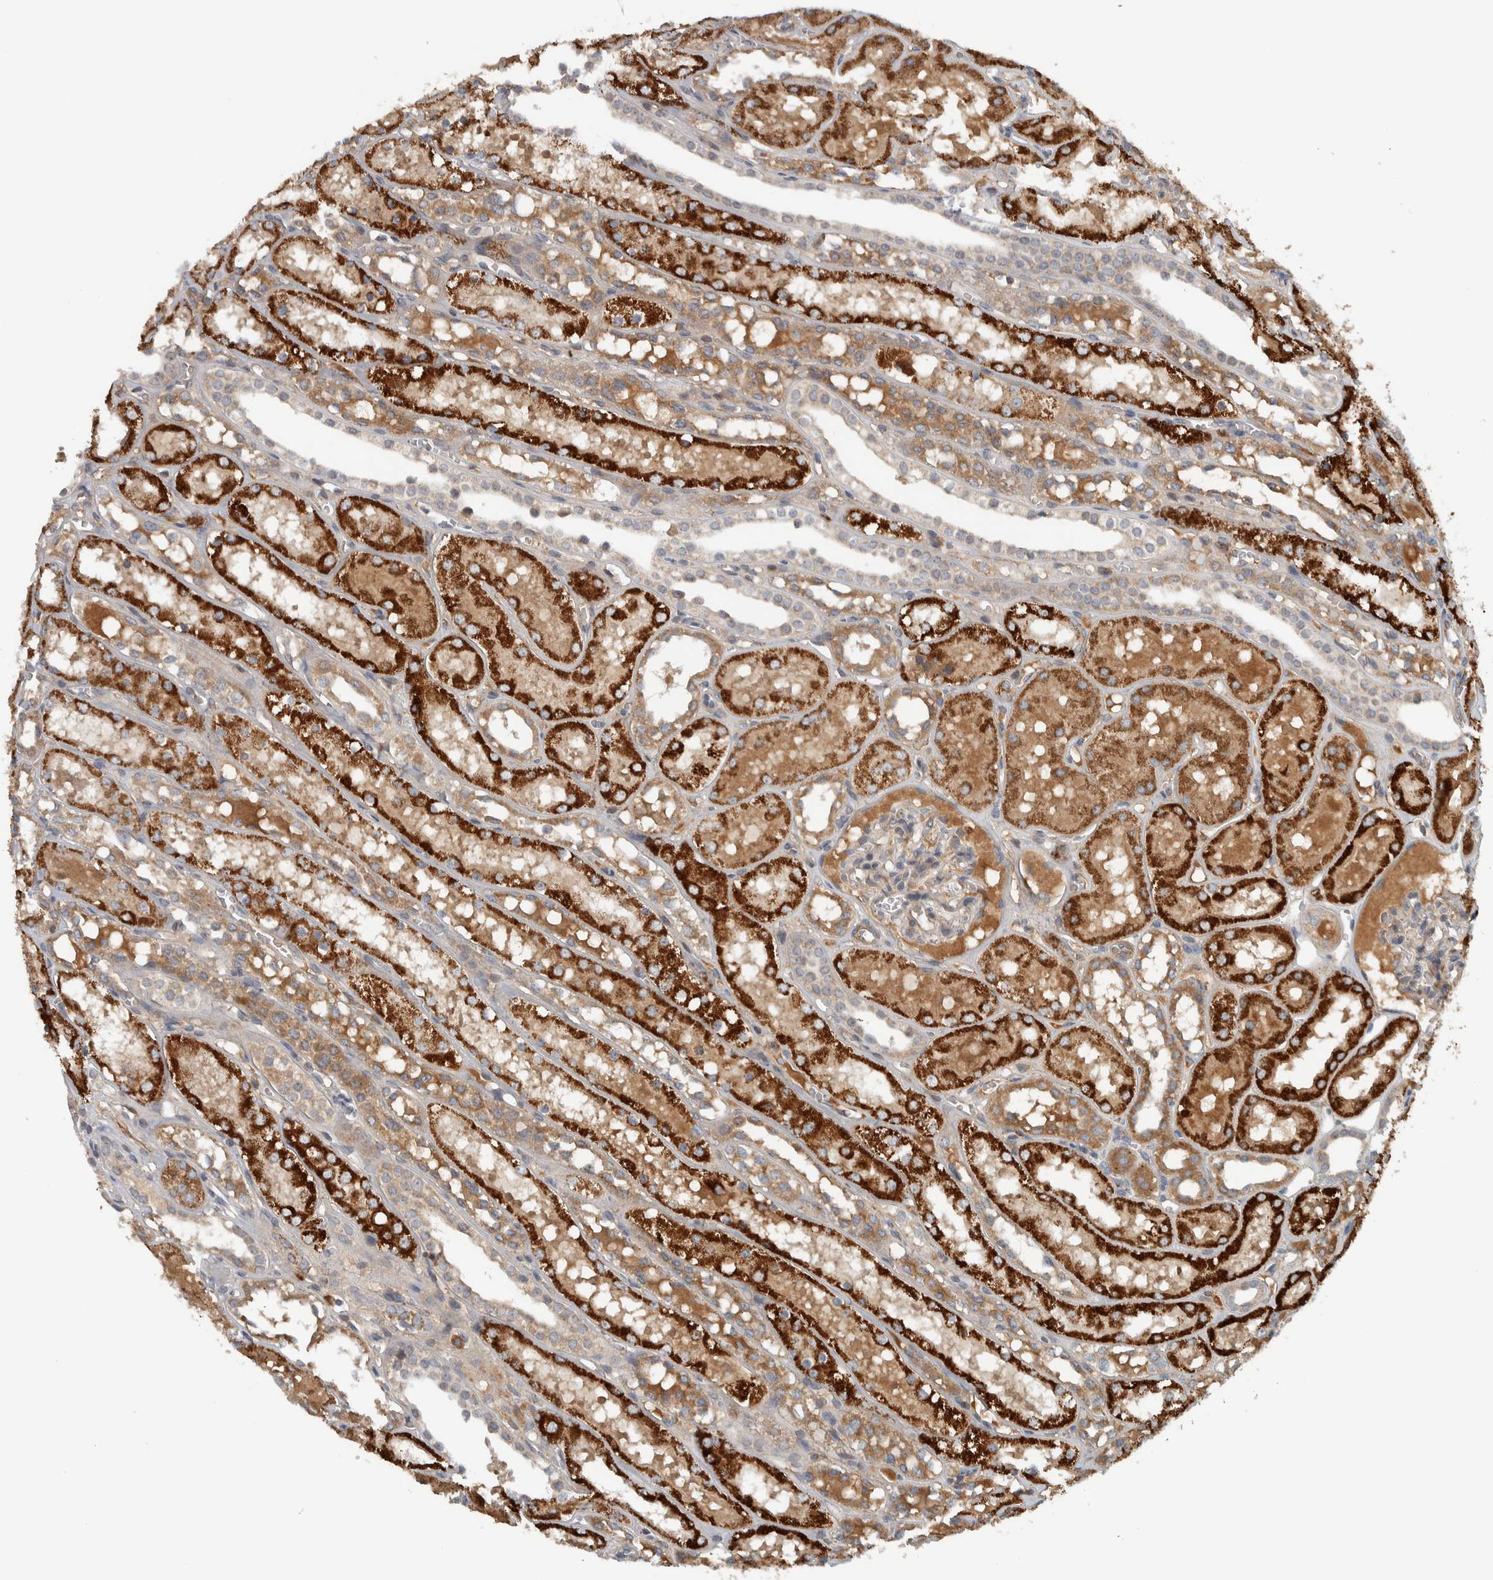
{"staining": {"intensity": "weak", "quantity": "<25%", "location": "cytoplasmic/membranous"}, "tissue": "kidney", "cell_type": "Cells in glomeruli", "image_type": "normal", "snomed": [{"axis": "morphology", "description": "Normal tissue, NOS"}, {"axis": "topography", "description": "Kidney"}, {"axis": "topography", "description": "Urinary bladder"}], "caption": "Image shows no protein positivity in cells in glomeruli of normal kidney. (DAB (3,3'-diaminobenzidine) immunohistochemistry, high magnification).", "gene": "LBHD1", "patient": {"sex": "male", "age": 16}}